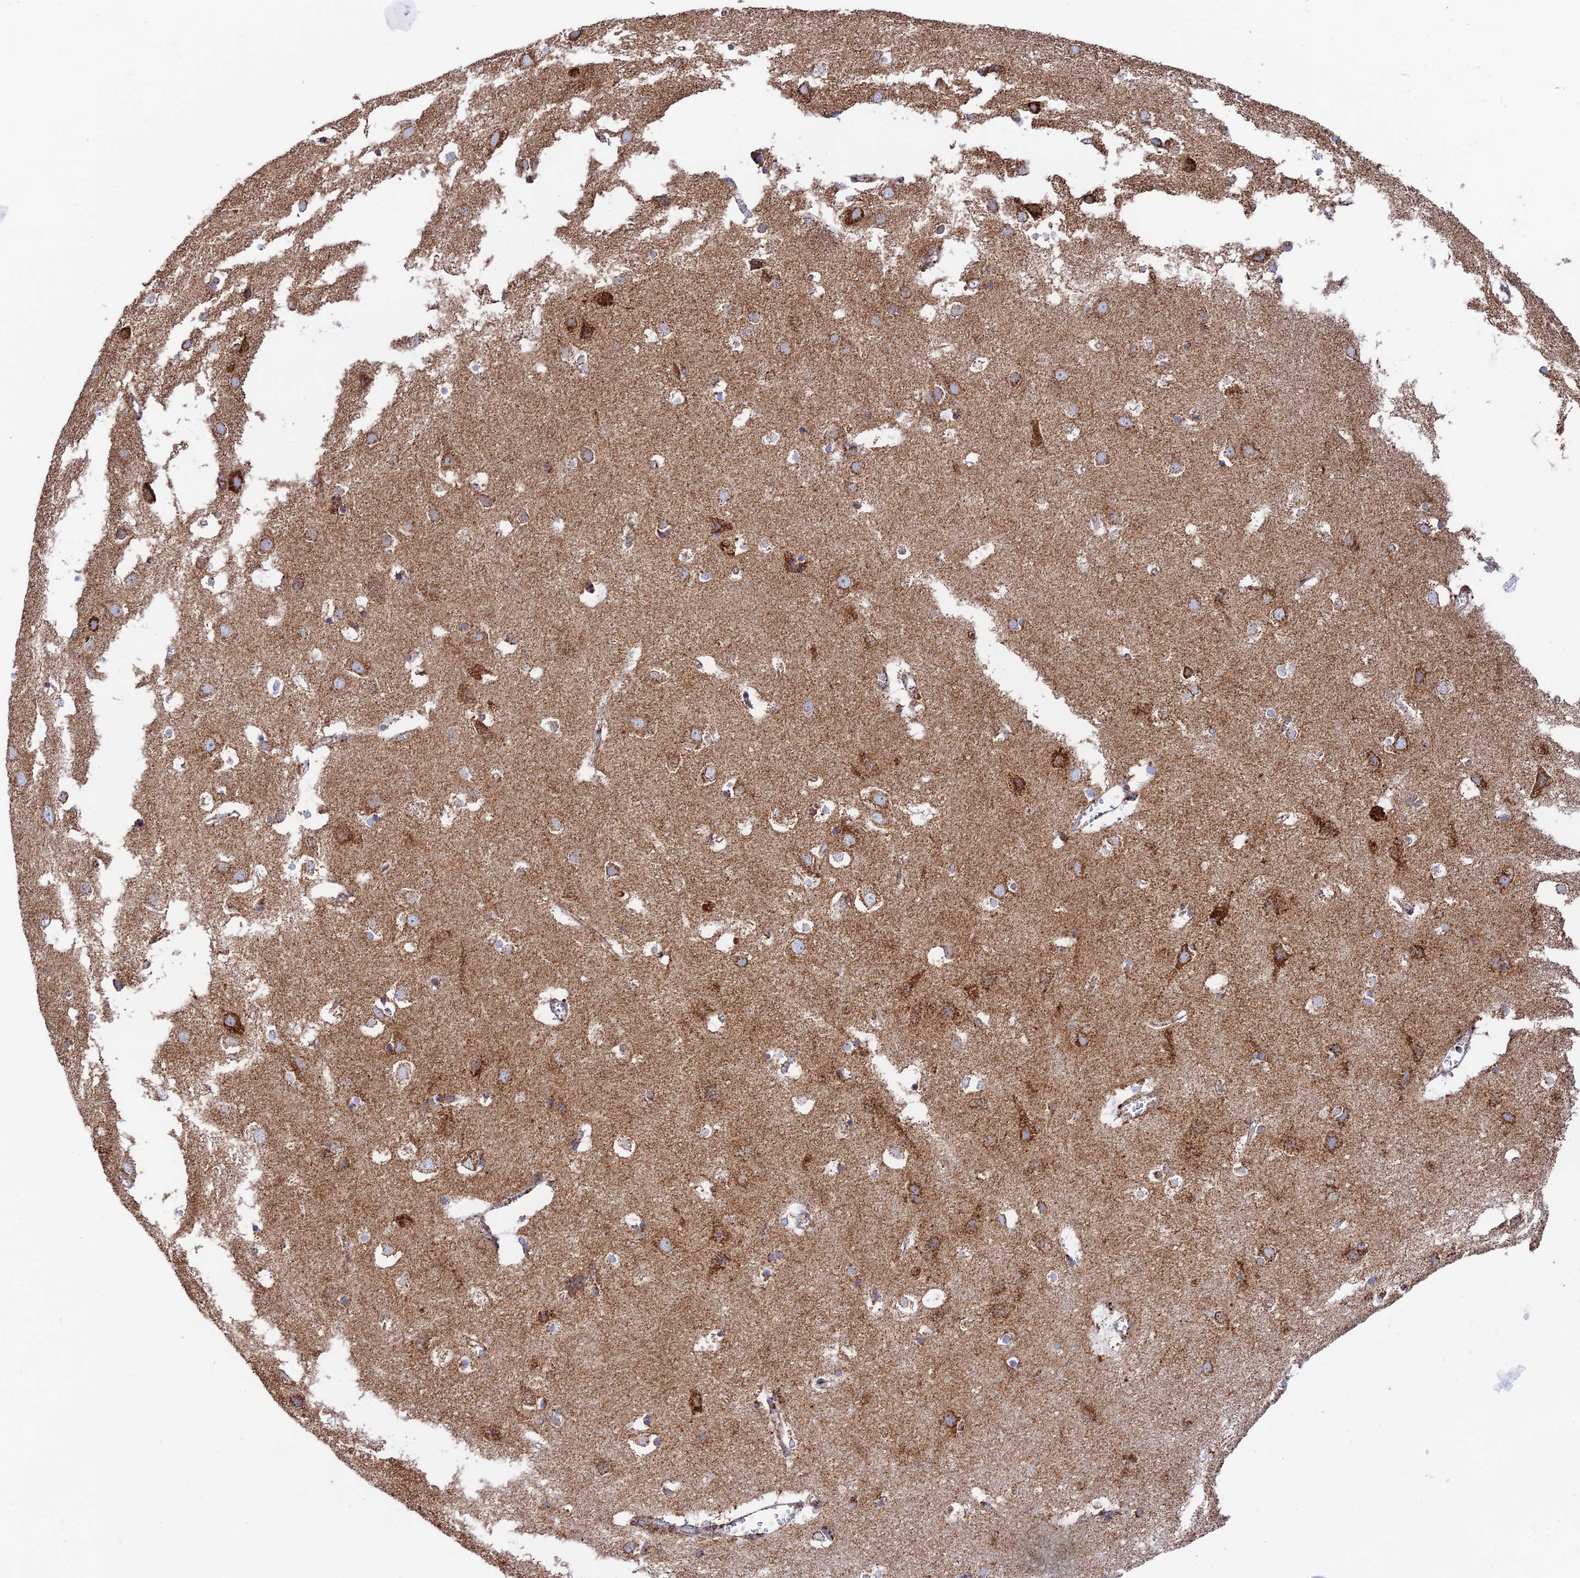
{"staining": {"intensity": "moderate", "quantity": ">75%", "location": "cytoplasmic/membranous"}, "tissue": "cerebral cortex", "cell_type": "Endothelial cells", "image_type": "normal", "snomed": [{"axis": "morphology", "description": "Normal tissue, NOS"}, {"axis": "topography", "description": "Cerebral cortex"}], "caption": "Immunohistochemistry (IHC) image of unremarkable cerebral cortex stained for a protein (brown), which shows medium levels of moderate cytoplasmic/membranous staining in approximately >75% of endothelial cells.", "gene": "CHCHD3", "patient": {"sex": "male", "age": 54}}